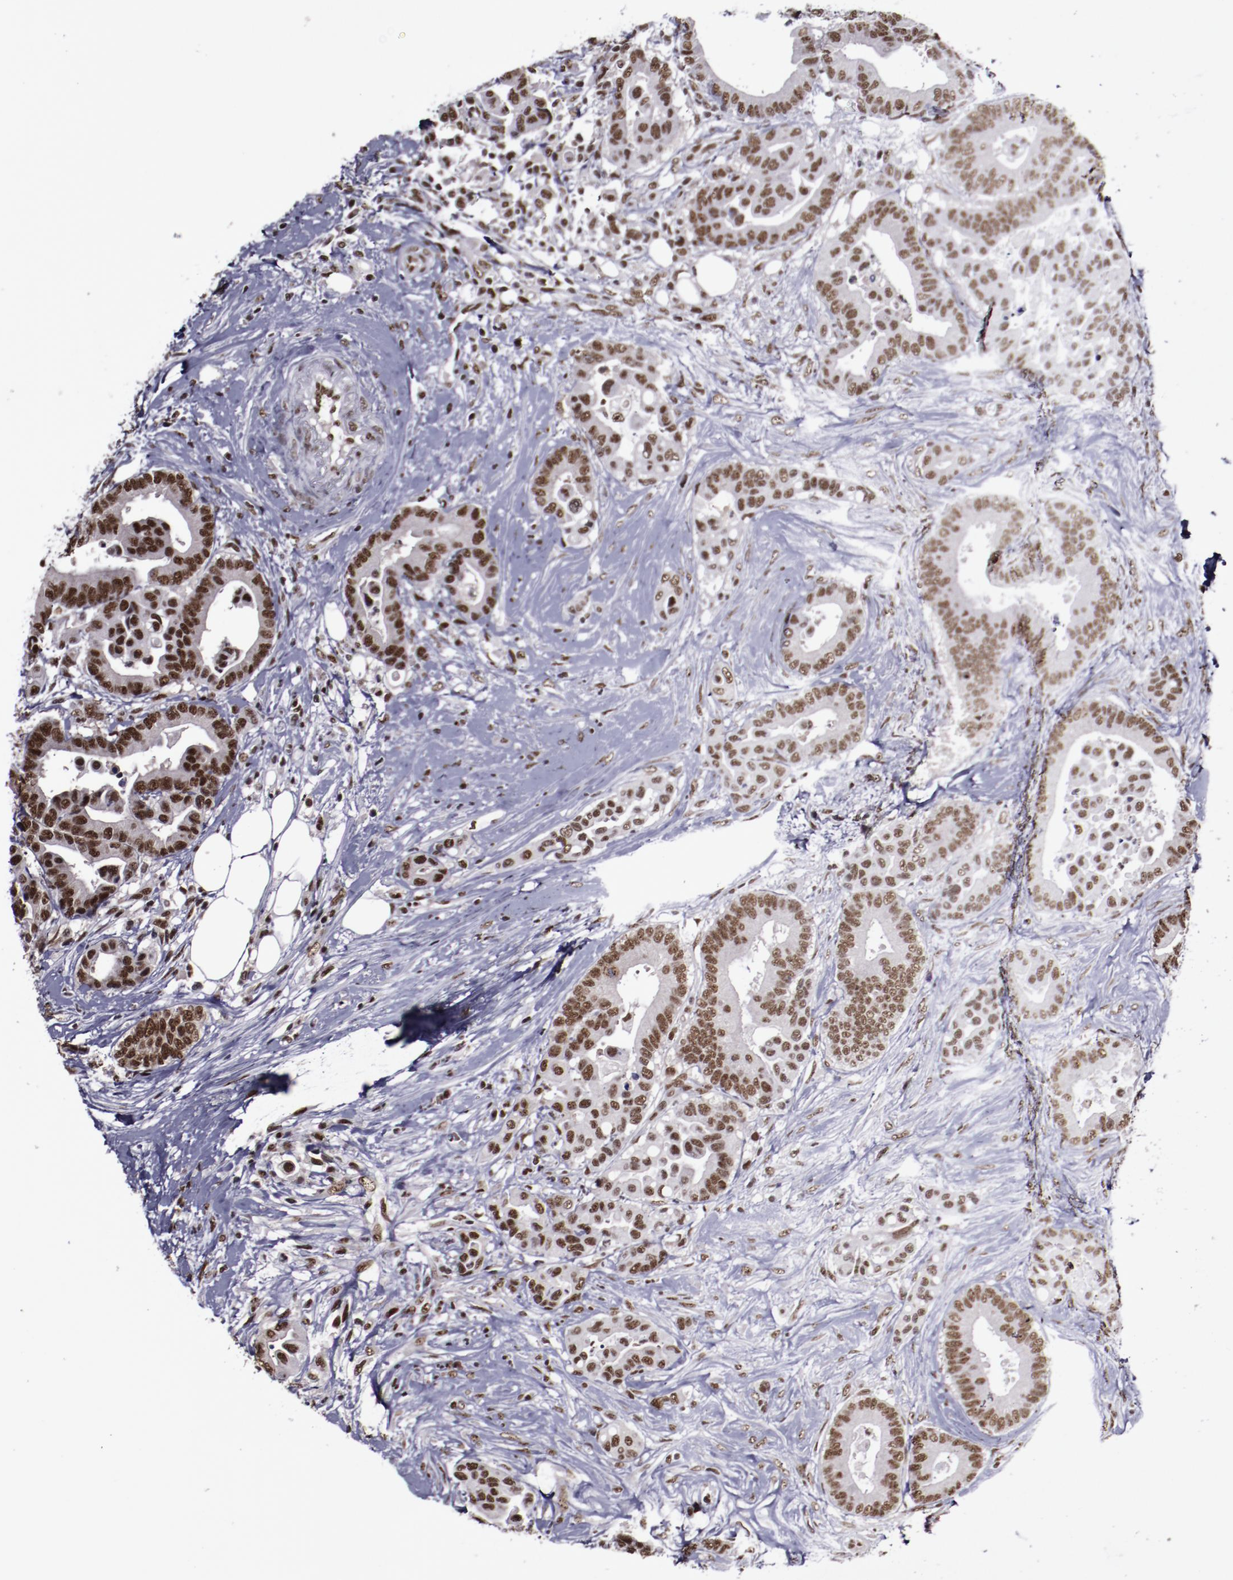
{"staining": {"intensity": "strong", "quantity": ">75%", "location": "nuclear"}, "tissue": "colorectal cancer", "cell_type": "Tumor cells", "image_type": "cancer", "snomed": [{"axis": "morphology", "description": "Adenocarcinoma, NOS"}, {"axis": "topography", "description": "Colon"}], "caption": "Tumor cells display strong nuclear staining in approximately >75% of cells in colorectal adenocarcinoma. (IHC, brightfield microscopy, high magnification).", "gene": "ERH", "patient": {"sex": "male", "age": 82}}